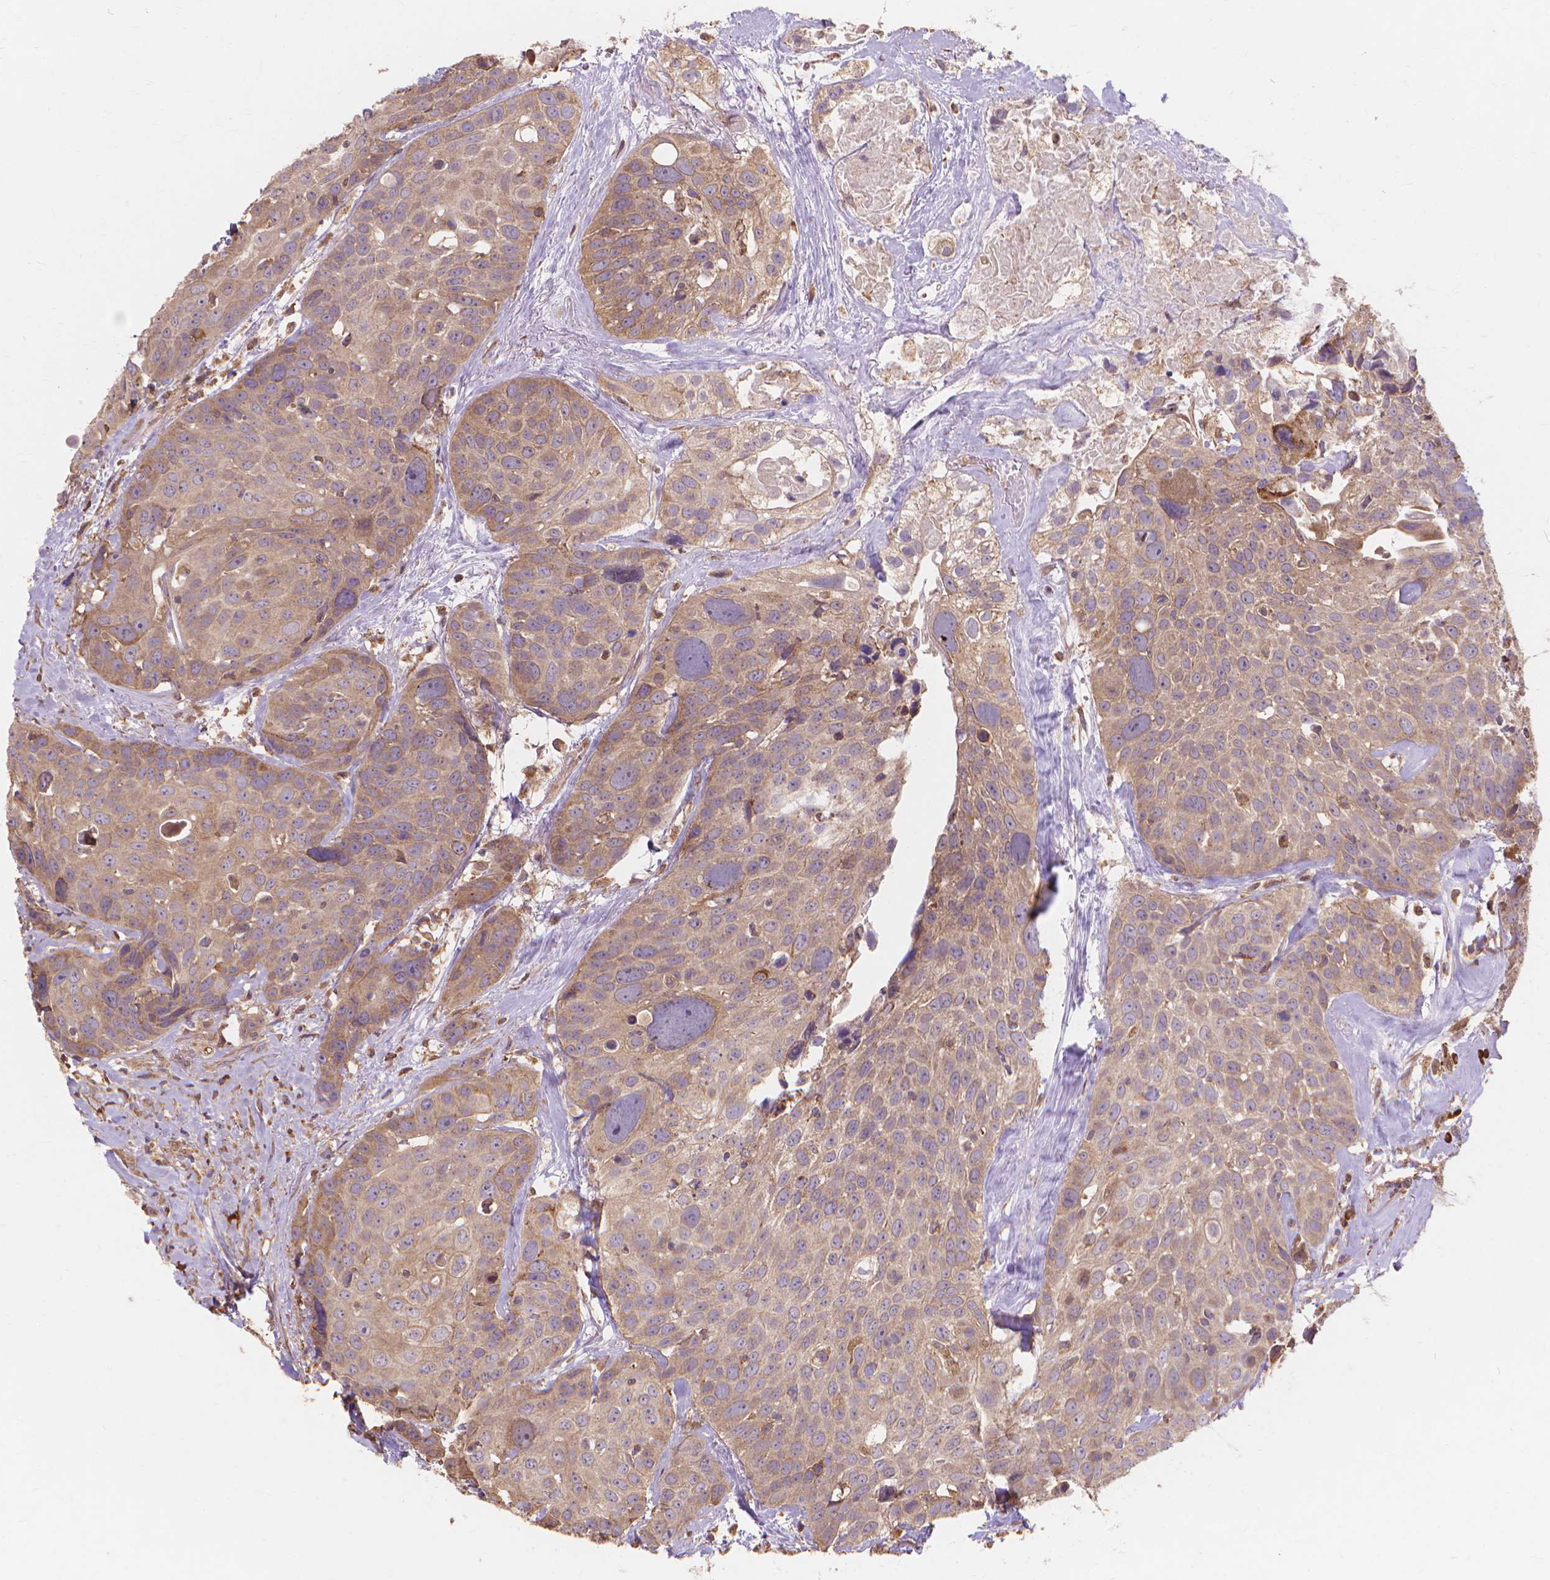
{"staining": {"intensity": "moderate", "quantity": ">75%", "location": "cytoplasmic/membranous"}, "tissue": "head and neck cancer", "cell_type": "Tumor cells", "image_type": "cancer", "snomed": [{"axis": "morphology", "description": "Squamous cell carcinoma, NOS"}, {"axis": "topography", "description": "Oral tissue"}, {"axis": "topography", "description": "Head-Neck"}], "caption": "A high-resolution micrograph shows IHC staining of head and neck cancer (squamous cell carcinoma), which reveals moderate cytoplasmic/membranous expression in approximately >75% of tumor cells.", "gene": "TAB2", "patient": {"sex": "male", "age": 56}}